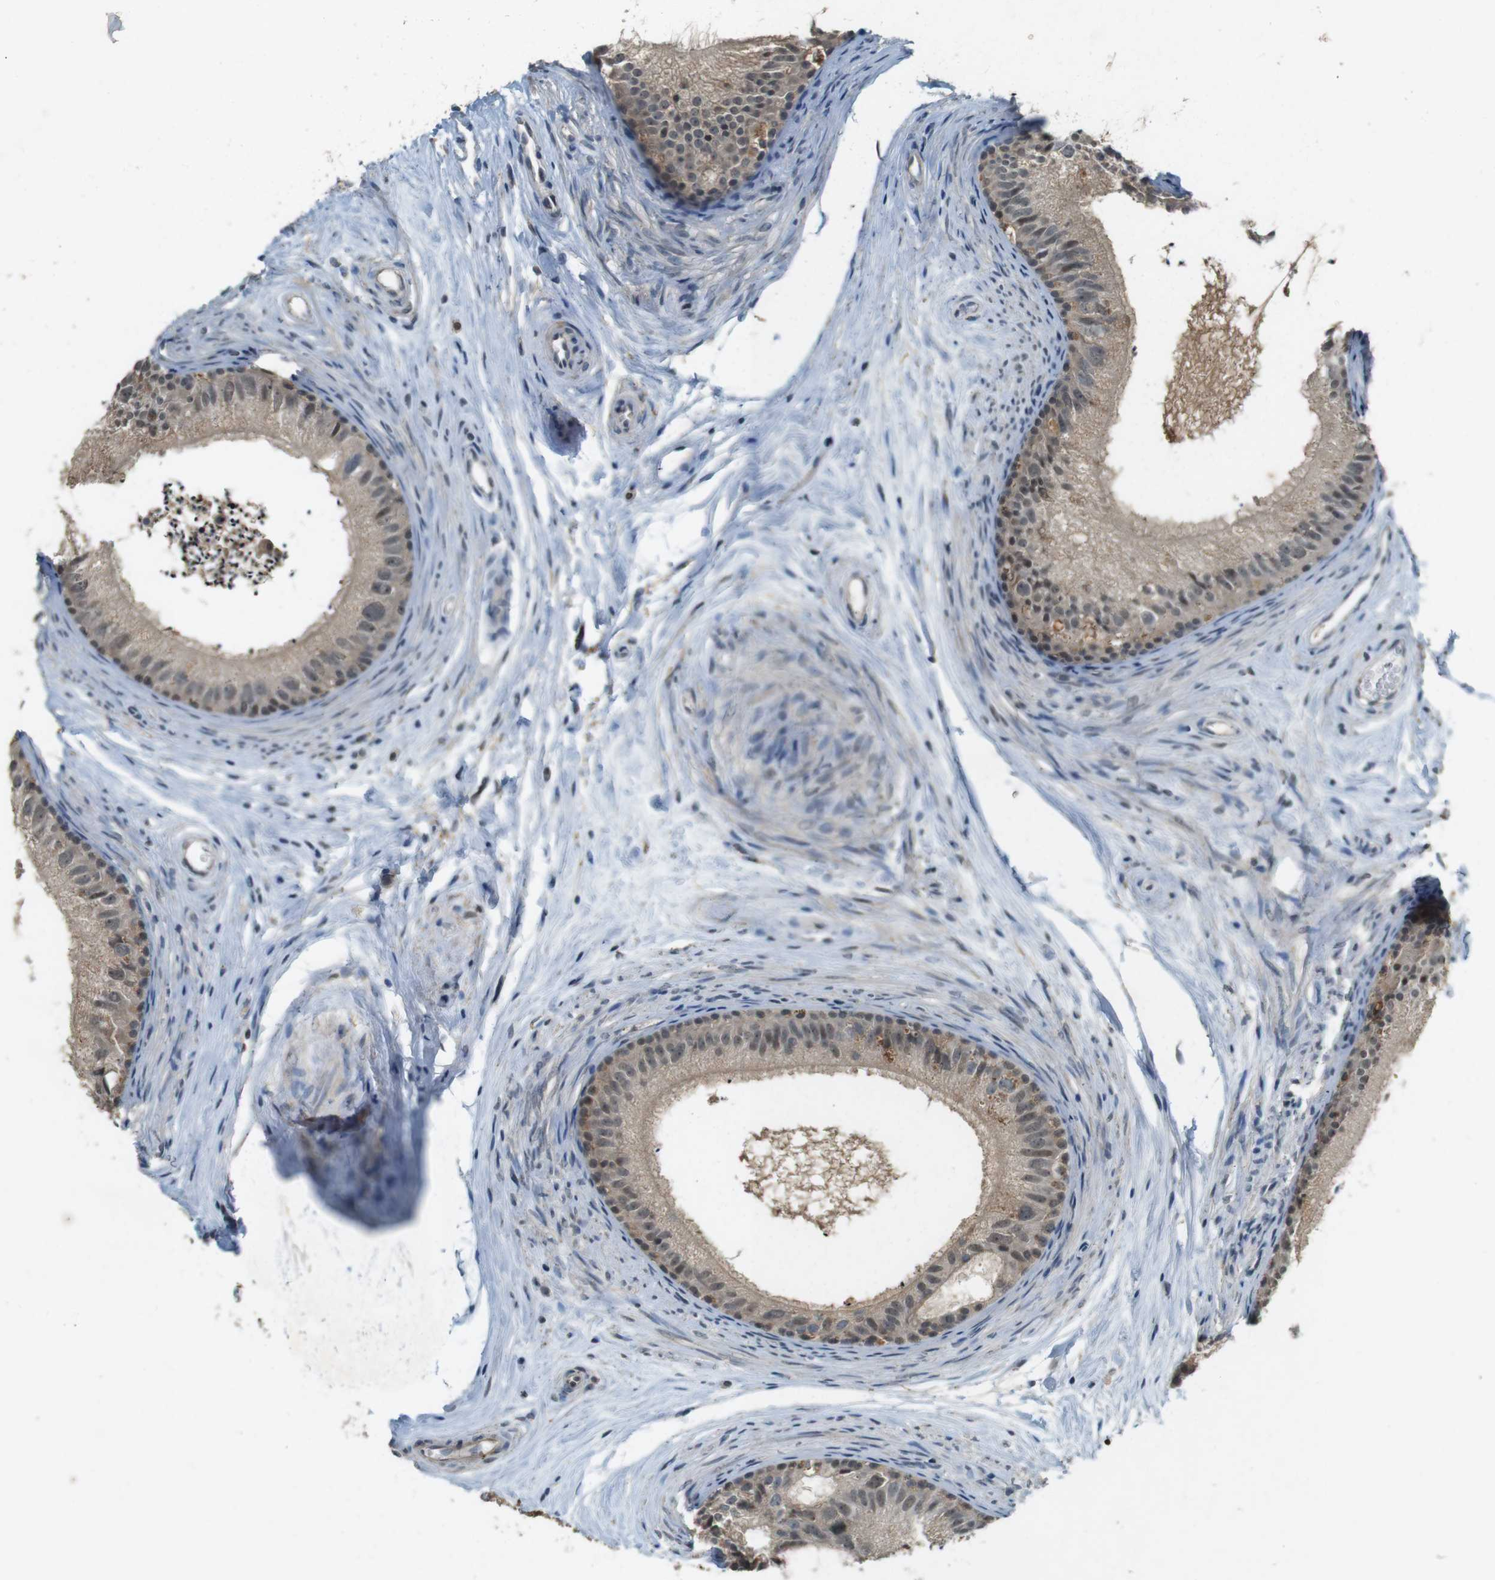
{"staining": {"intensity": "weak", "quantity": ">75%", "location": "cytoplasmic/membranous"}, "tissue": "epididymis", "cell_type": "Glandular cells", "image_type": "normal", "snomed": [{"axis": "morphology", "description": "Normal tissue, NOS"}, {"axis": "topography", "description": "Epididymis"}], "caption": "Immunohistochemical staining of benign human epididymis demonstrates weak cytoplasmic/membranous protein expression in about >75% of glandular cells.", "gene": "CDK14", "patient": {"sex": "male", "age": 56}}